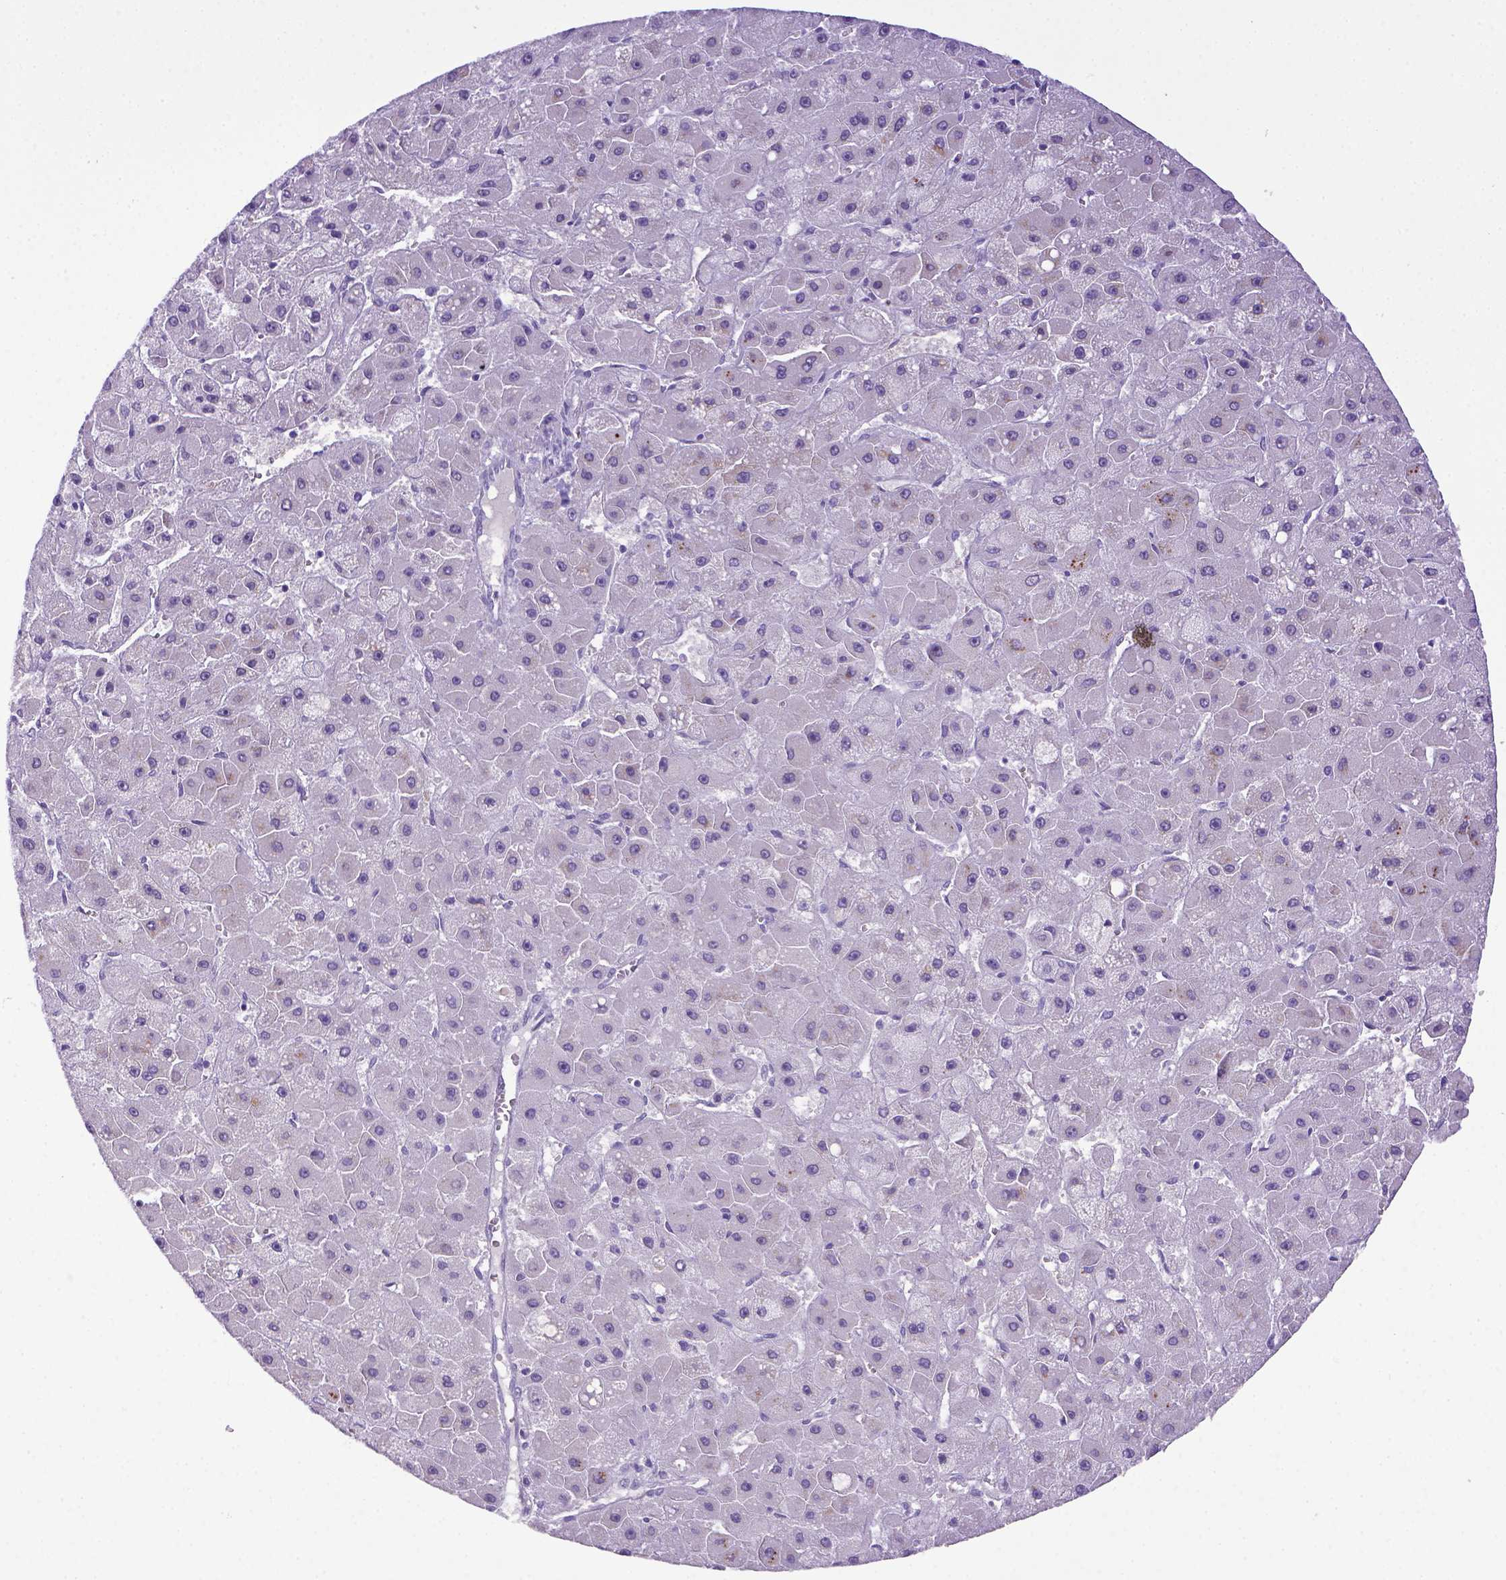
{"staining": {"intensity": "negative", "quantity": "none", "location": "none"}, "tissue": "liver cancer", "cell_type": "Tumor cells", "image_type": "cancer", "snomed": [{"axis": "morphology", "description": "Carcinoma, Hepatocellular, NOS"}, {"axis": "topography", "description": "Liver"}], "caption": "IHC micrograph of neoplastic tissue: human hepatocellular carcinoma (liver) stained with DAB reveals no significant protein staining in tumor cells.", "gene": "ITIH4", "patient": {"sex": "female", "age": 25}}